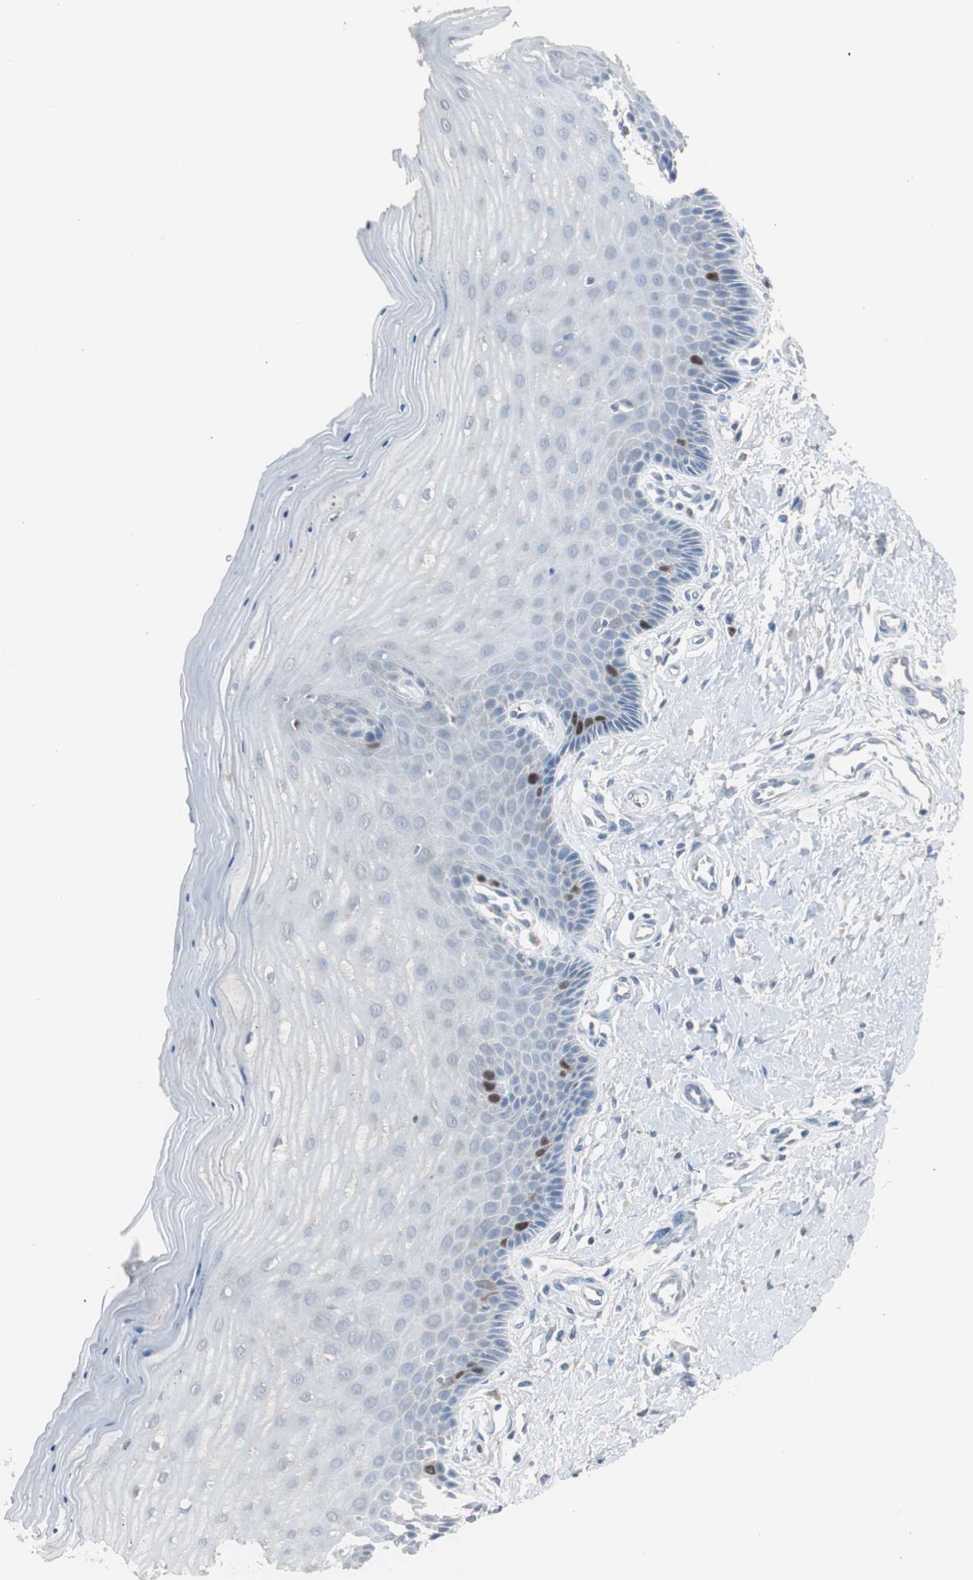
{"staining": {"intensity": "strong", "quantity": "<25%", "location": "nuclear"}, "tissue": "cervix", "cell_type": "Glandular cells", "image_type": "normal", "snomed": [{"axis": "morphology", "description": "Normal tissue, NOS"}, {"axis": "topography", "description": "Cervix"}], "caption": "Strong nuclear expression for a protein is identified in about <25% of glandular cells of normal cervix using IHC.", "gene": "TK1", "patient": {"sex": "female", "age": 55}}